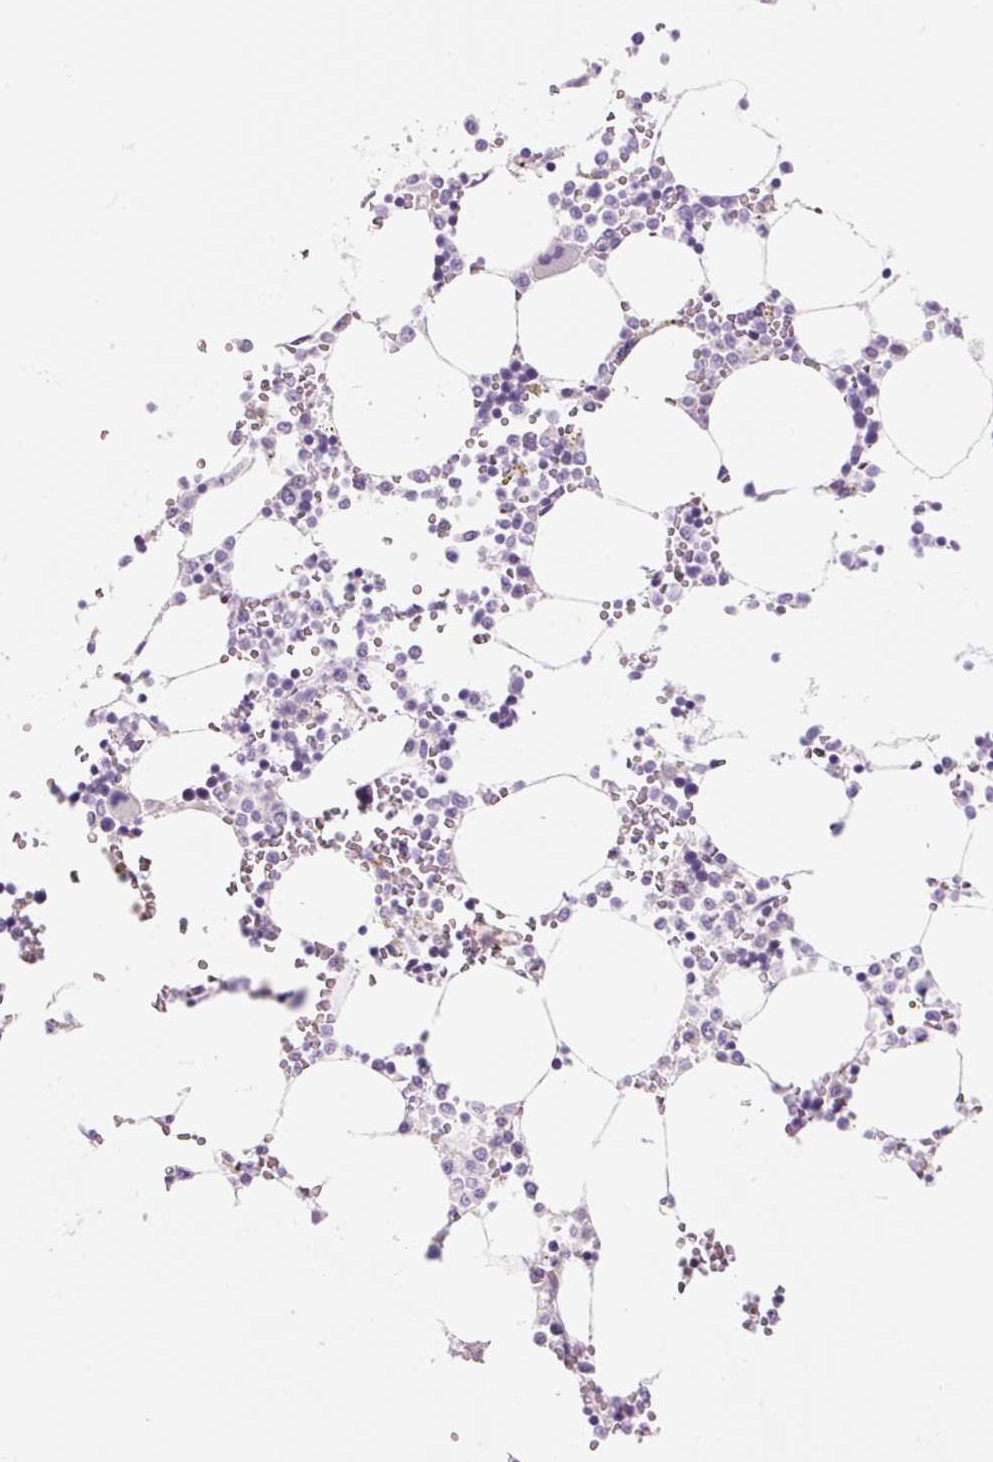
{"staining": {"intensity": "negative", "quantity": "none", "location": "none"}, "tissue": "bone marrow", "cell_type": "Hematopoietic cells", "image_type": "normal", "snomed": [{"axis": "morphology", "description": "Normal tissue, NOS"}, {"axis": "topography", "description": "Bone marrow"}], "caption": "This photomicrograph is of unremarkable bone marrow stained with immunohistochemistry (IHC) to label a protein in brown with the nuclei are counter-stained blue. There is no expression in hematopoietic cells. (Immunohistochemistry (ihc), brightfield microscopy, high magnification).", "gene": "CCL25", "patient": {"sex": "male", "age": 64}}